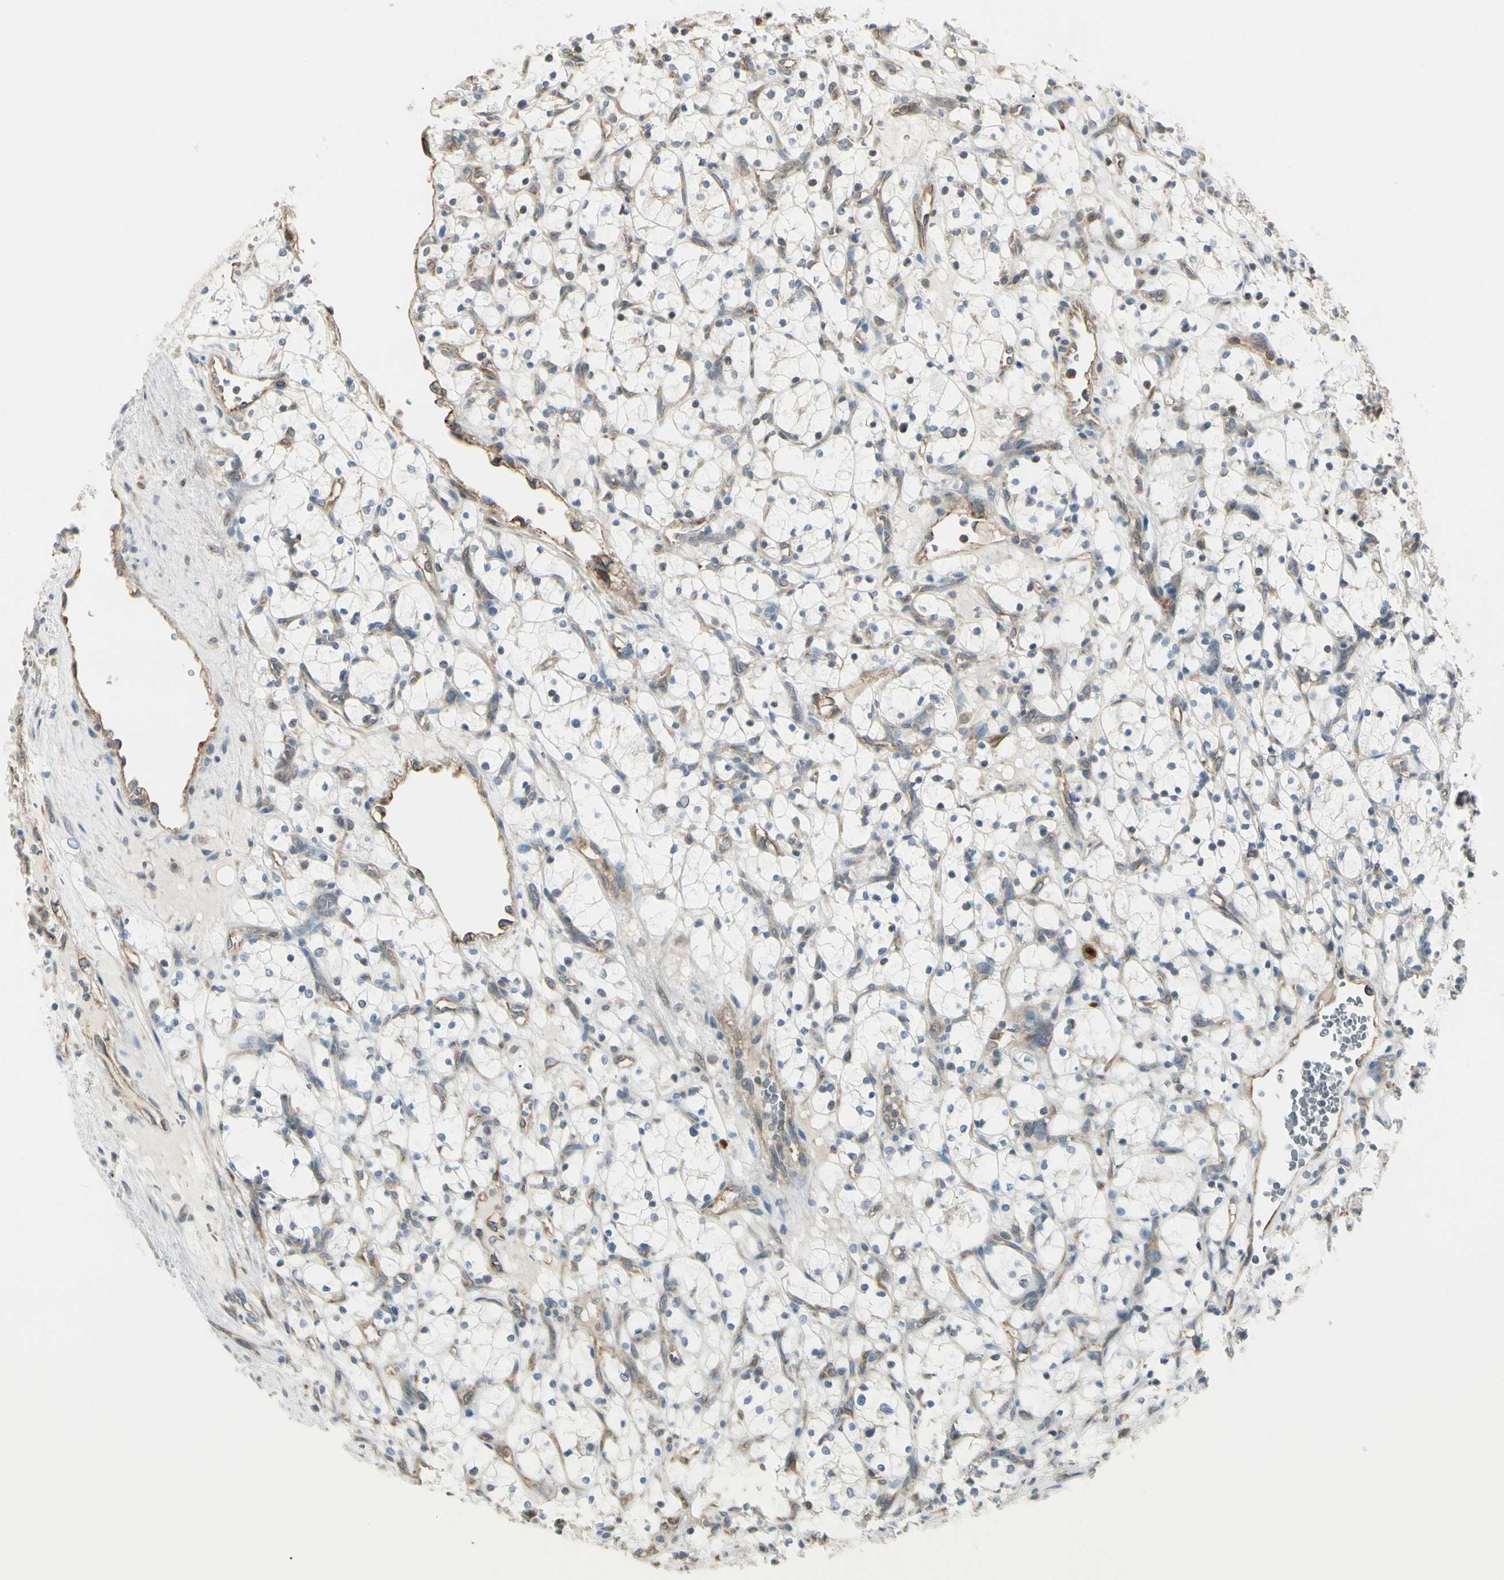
{"staining": {"intensity": "weak", "quantity": "<25%", "location": "cytoplasmic/membranous"}, "tissue": "renal cancer", "cell_type": "Tumor cells", "image_type": "cancer", "snomed": [{"axis": "morphology", "description": "Adenocarcinoma, NOS"}, {"axis": "topography", "description": "Kidney"}], "caption": "A high-resolution histopathology image shows IHC staining of renal cancer (adenocarcinoma), which exhibits no significant expression in tumor cells.", "gene": "NUCB2", "patient": {"sex": "female", "age": 69}}